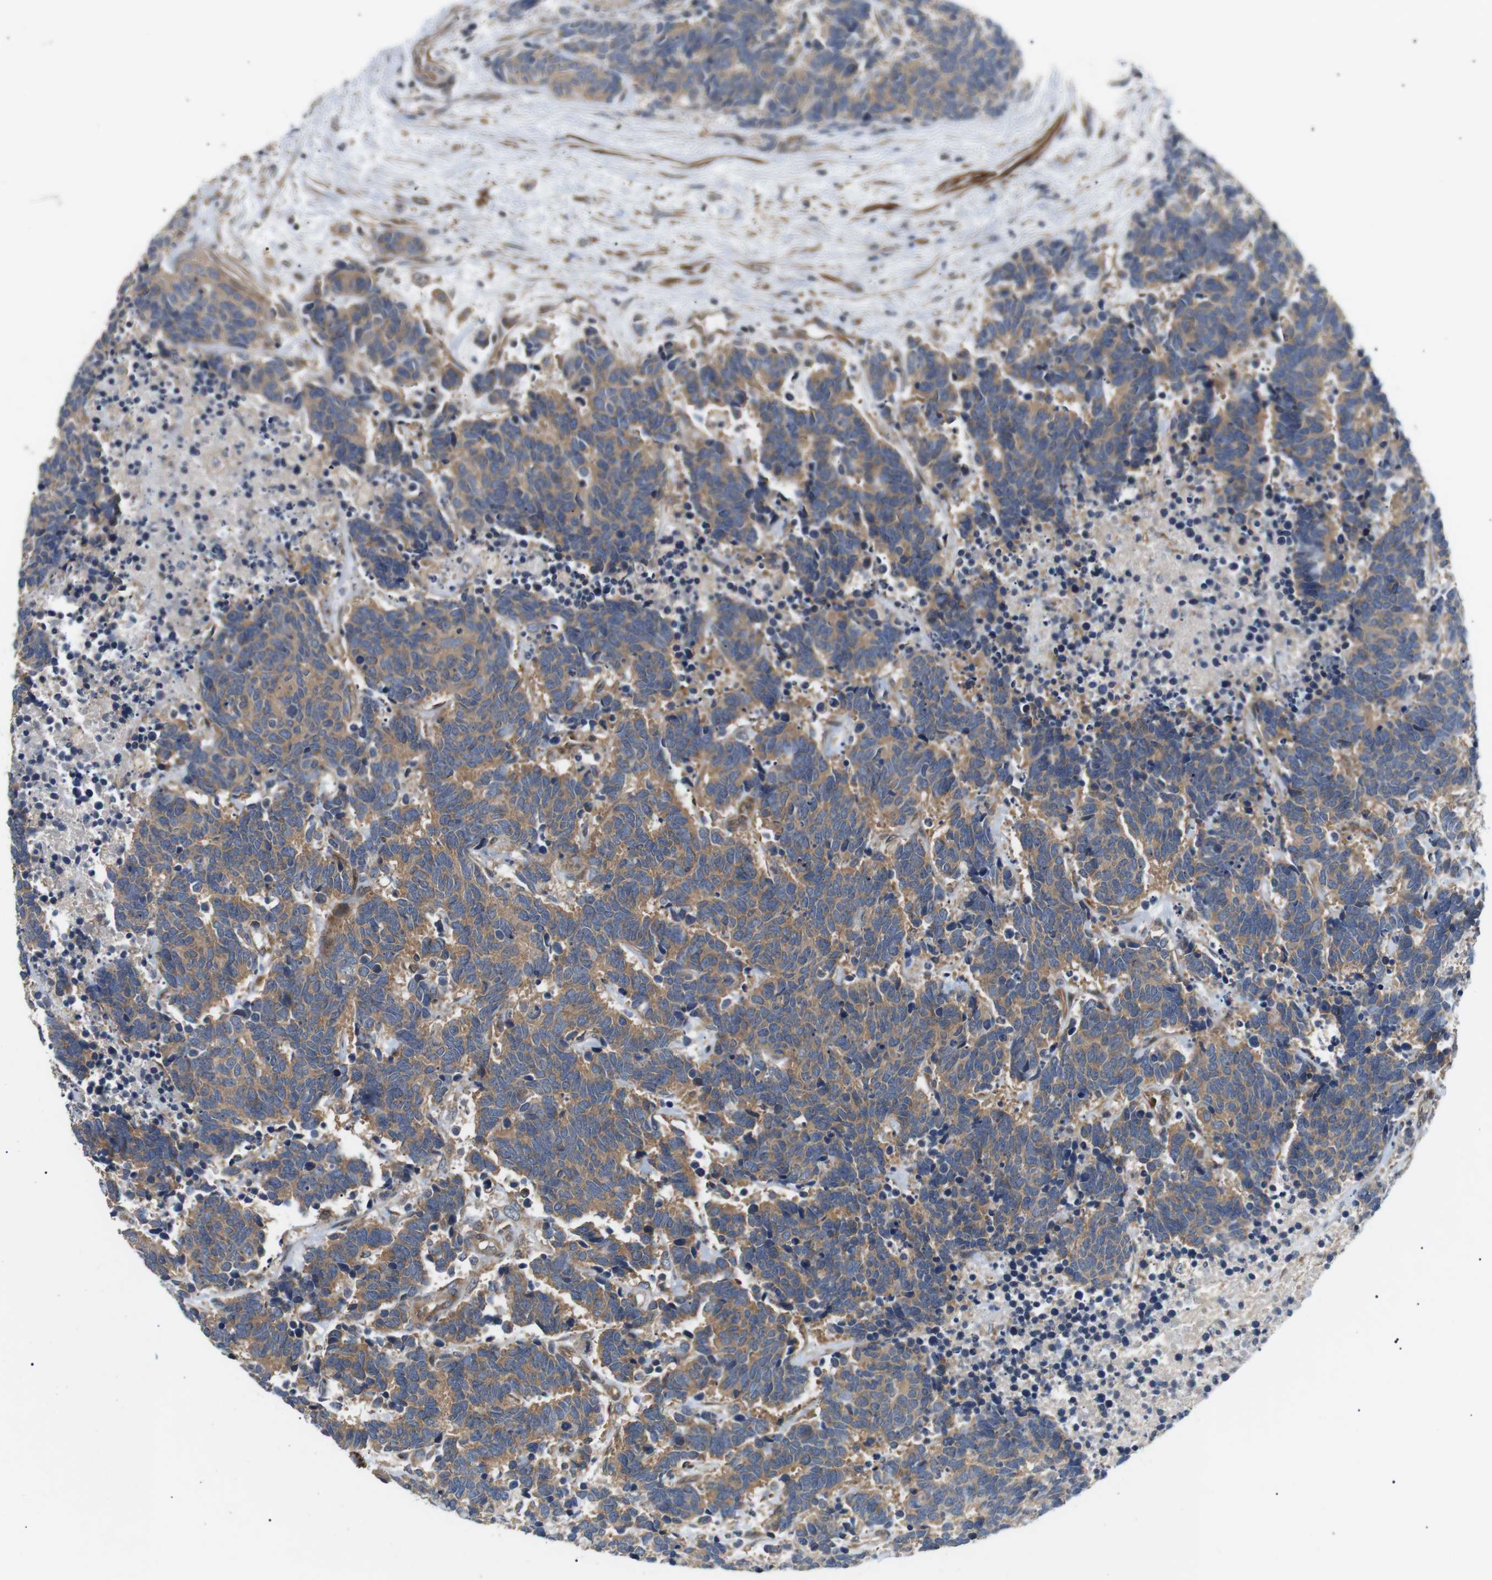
{"staining": {"intensity": "moderate", "quantity": ">75%", "location": "cytoplasmic/membranous"}, "tissue": "carcinoid", "cell_type": "Tumor cells", "image_type": "cancer", "snomed": [{"axis": "morphology", "description": "Carcinoma, NOS"}, {"axis": "morphology", "description": "Carcinoid, malignant, NOS"}, {"axis": "topography", "description": "Urinary bladder"}], "caption": "Protein staining of carcinoid tissue demonstrates moderate cytoplasmic/membranous positivity in about >75% of tumor cells.", "gene": "DIPK1A", "patient": {"sex": "male", "age": 57}}